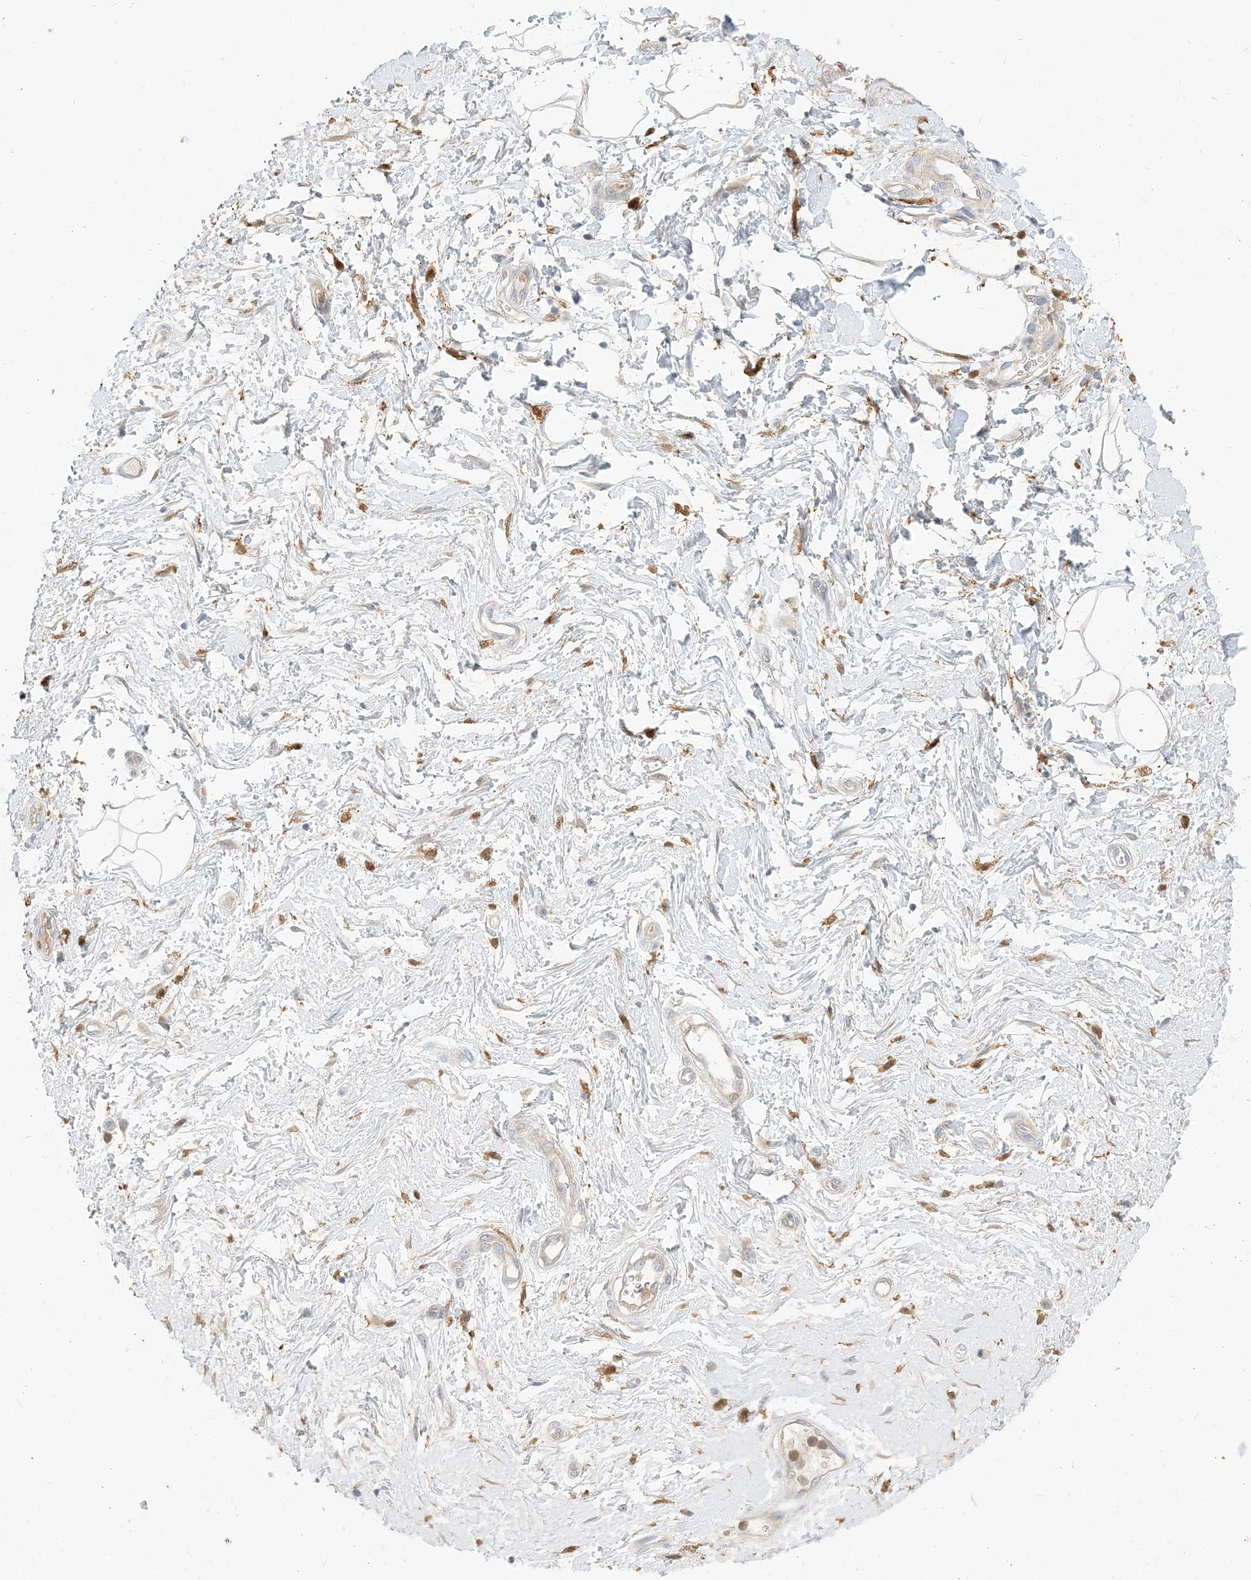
{"staining": {"intensity": "negative", "quantity": "none", "location": "none"}, "tissue": "adipose tissue", "cell_type": "Adipocytes", "image_type": "normal", "snomed": [{"axis": "morphology", "description": "Normal tissue, NOS"}, {"axis": "morphology", "description": "Adenocarcinoma, NOS"}, {"axis": "topography", "description": "Pancreas"}, {"axis": "topography", "description": "Peripheral nerve tissue"}], "caption": "Adipocytes show no significant protein positivity in unremarkable adipose tissue. (IHC, brightfield microscopy, high magnification).", "gene": "NAGK", "patient": {"sex": "male", "age": 59}}